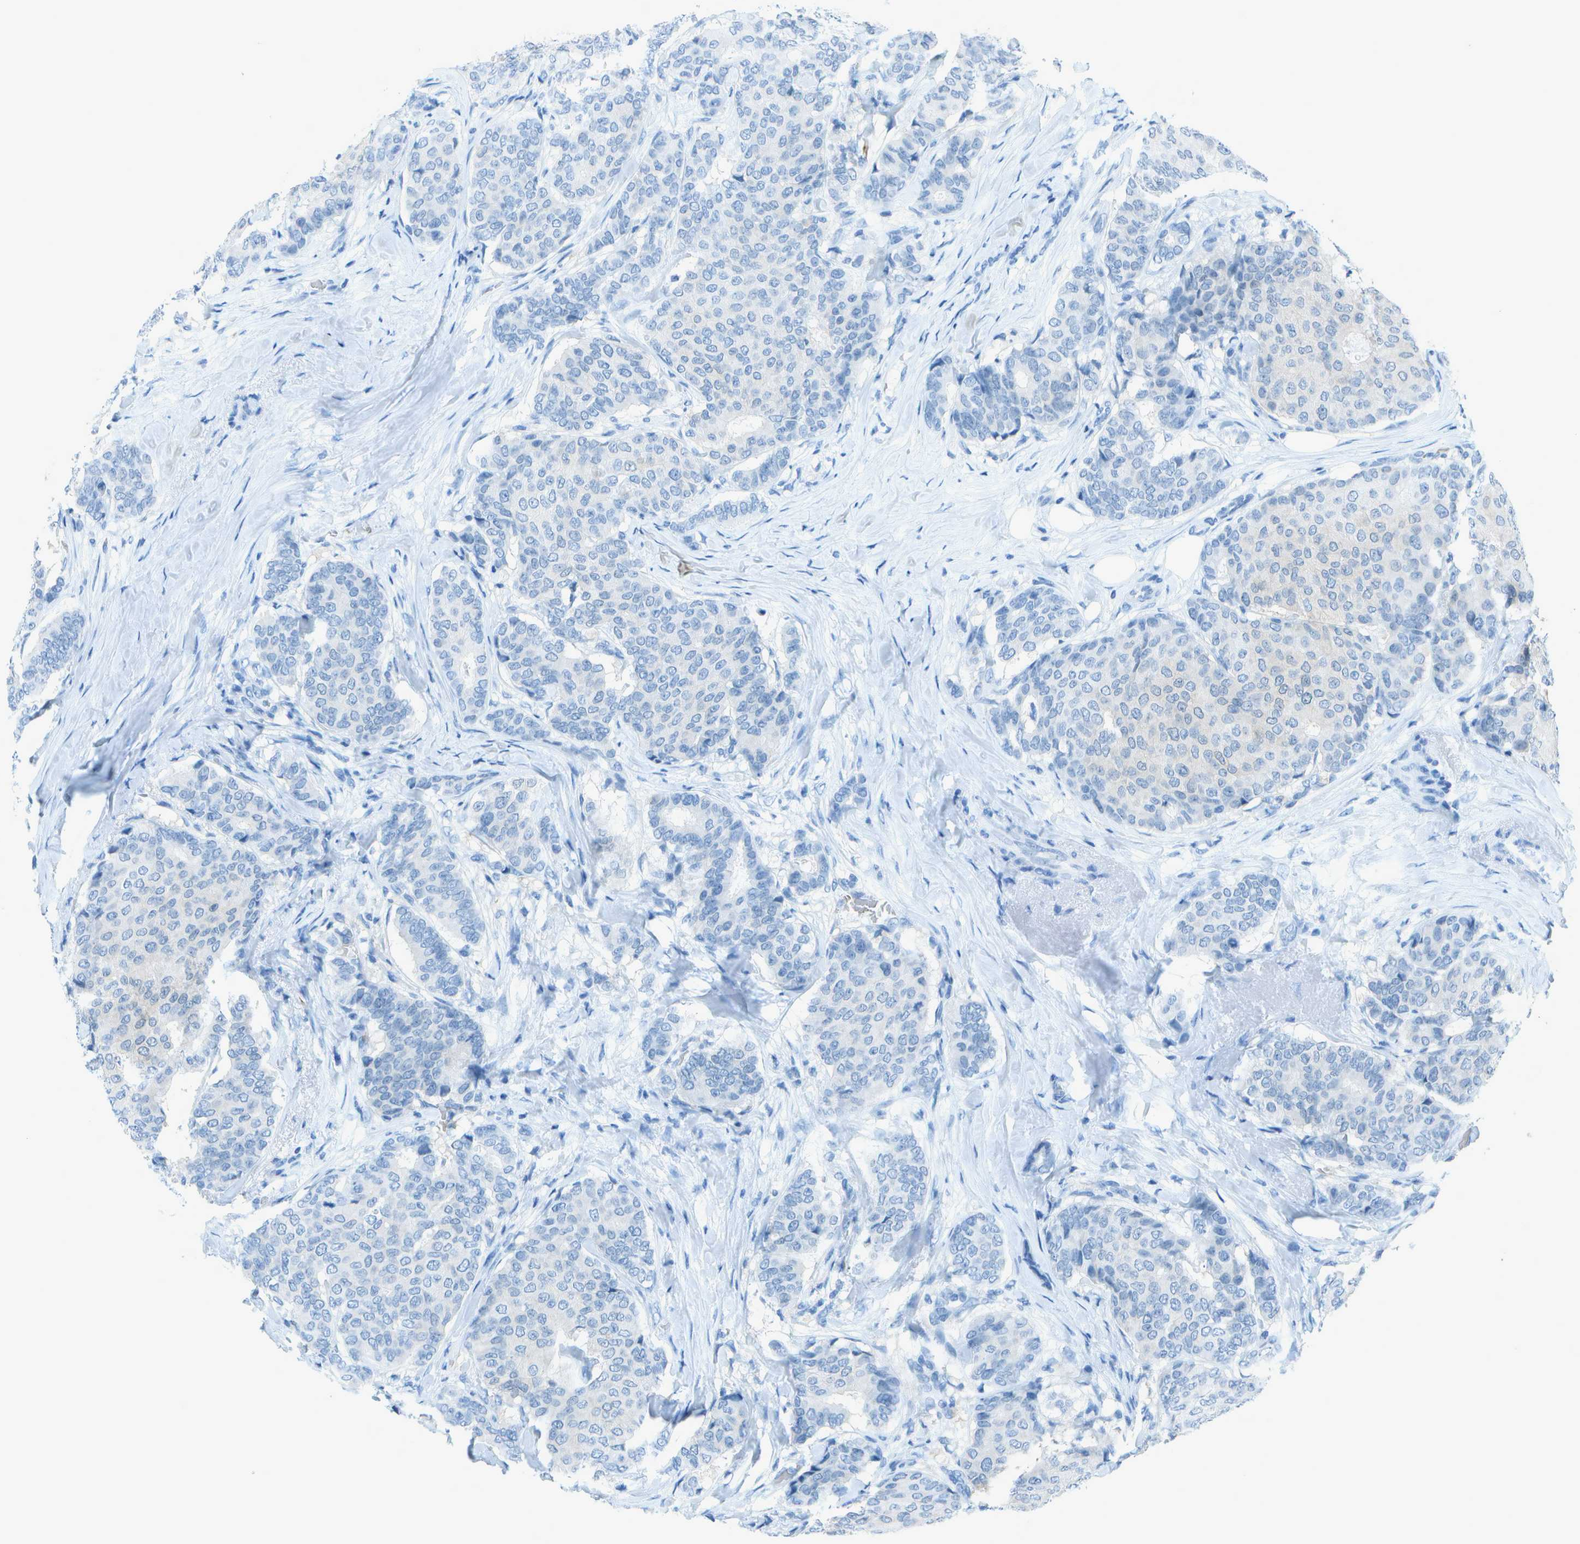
{"staining": {"intensity": "negative", "quantity": "none", "location": "none"}, "tissue": "breast cancer", "cell_type": "Tumor cells", "image_type": "cancer", "snomed": [{"axis": "morphology", "description": "Duct carcinoma"}, {"axis": "topography", "description": "Breast"}], "caption": "Immunohistochemical staining of breast cancer (invasive ductal carcinoma) demonstrates no significant positivity in tumor cells.", "gene": "ASL", "patient": {"sex": "female", "age": 75}}